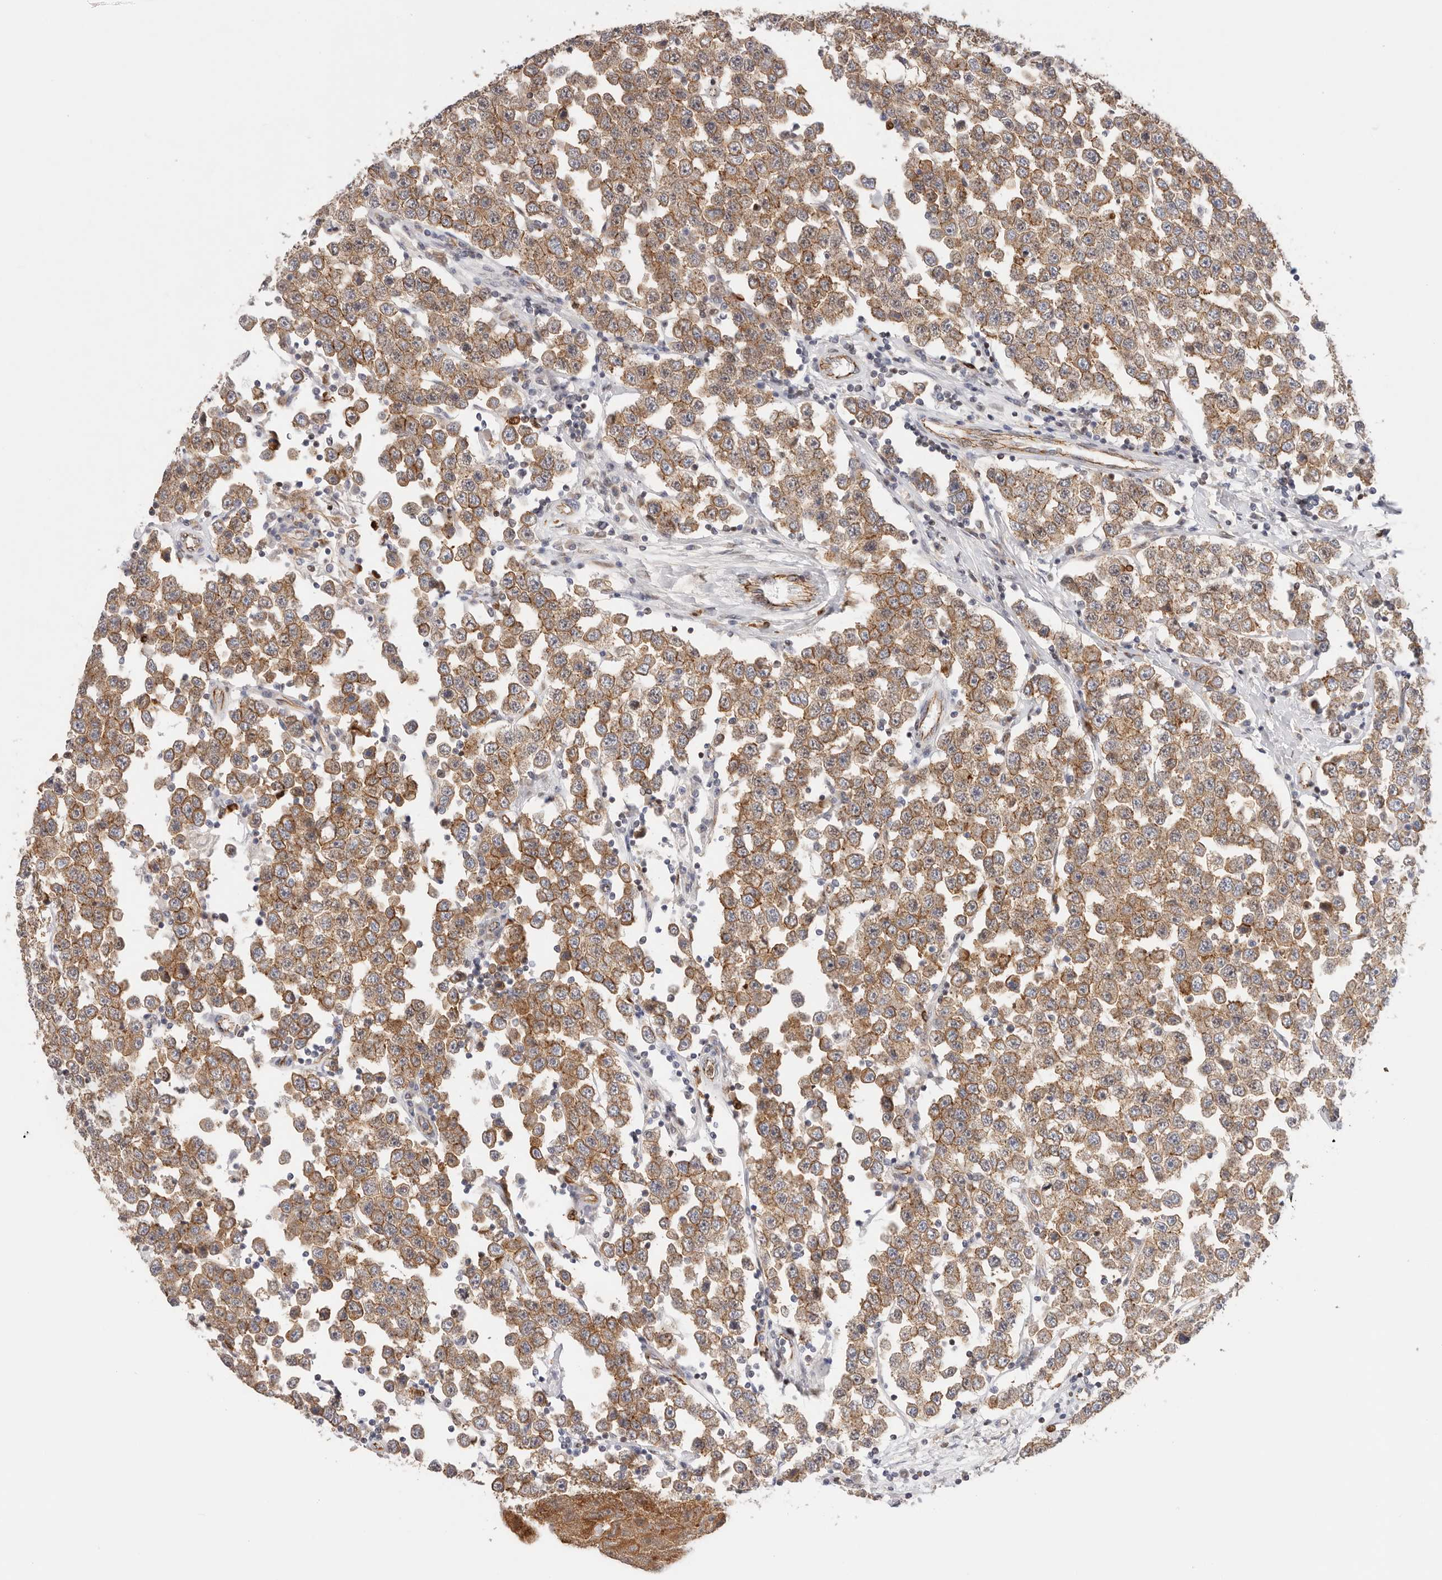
{"staining": {"intensity": "moderate", "quantity": ">75%", "location": "cytoplasmic/membranous"}, "tissue": "testis cancer", "cell_type": "Tumor cells", "image_type": "cancer", "snomed": [{"axis": "morphology", "description": "Seminoma, NOS"}, {"axis": "topography", "description": "Testis"}], "caption": "An immunohistochemistry (IHC) image of tumor tissue is shown. Protein staining in brown highlights moderate cytoplasmic/membranous positivity in seminoma (testis) within tumor cells.", "gene": "AFDN", "patient": {"sex": "male", "age": 28}}